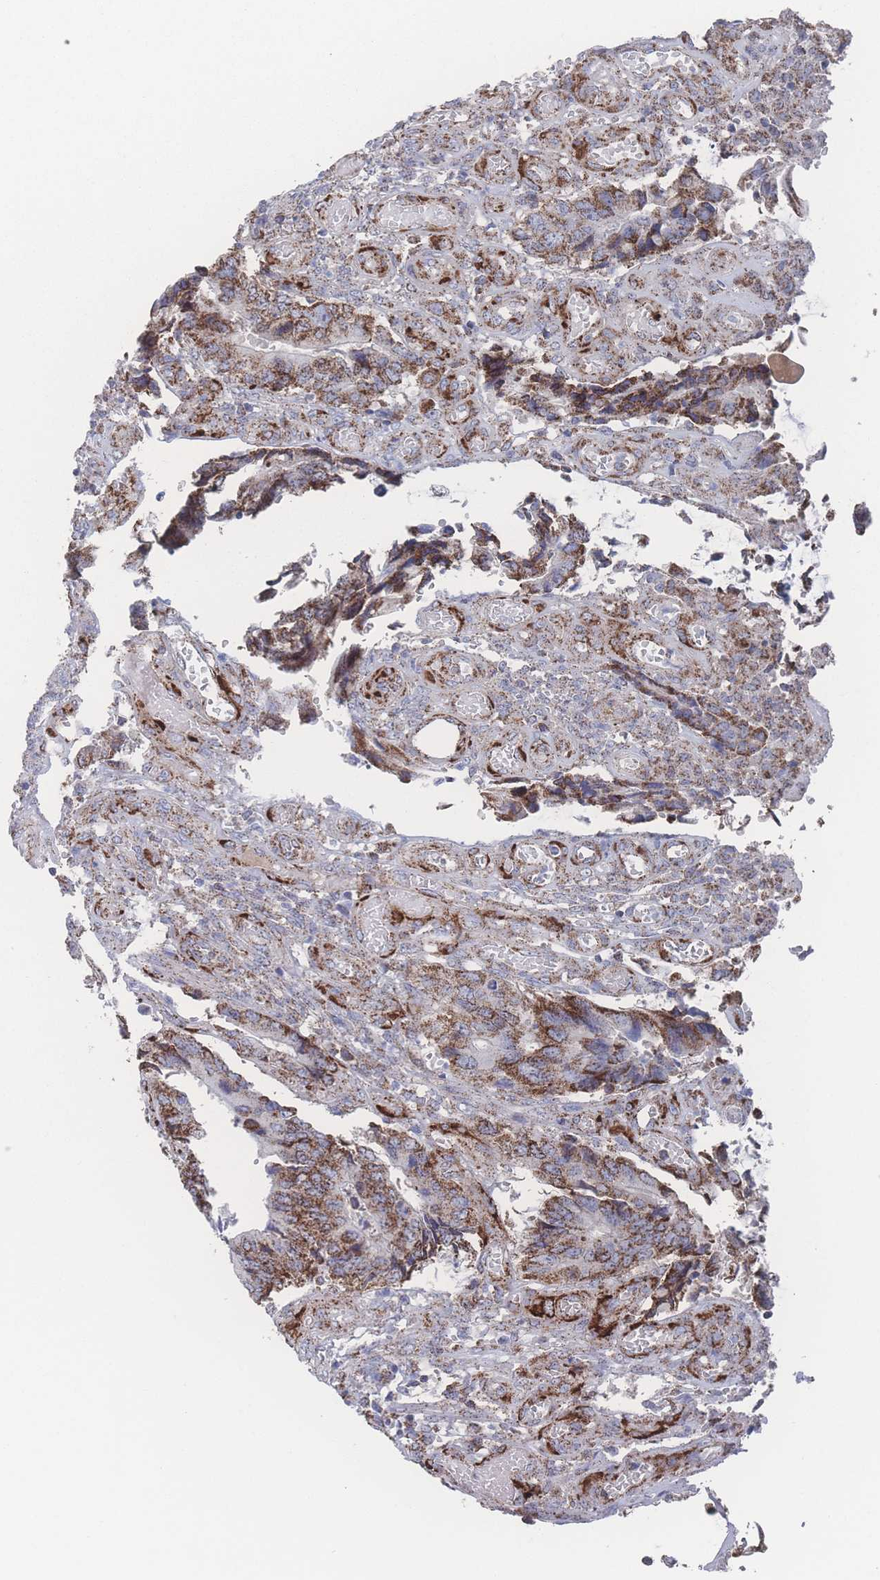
{"staining": {"intensity": "strong", "quantity": ">75%", "location": "cytoplasmic/membranous"}, "tissue": "colorectal cancer", "cell_type": "Tumor cells", "image_type": "cancer", "snomed": [{"axis": "morphology", "description": "Adenocarcinoma, NOS"}, {"axis": "topography", "description": "Colon"}], "caption": "Colorectal cancer stained with DAB immunohistochemistry (IHC) shows high levels of strong cytoplasmic/membranous positivity in about >75% of tumor cells.", "gene": "PEX14", "patient": {"sex": "male", "age": 87}}